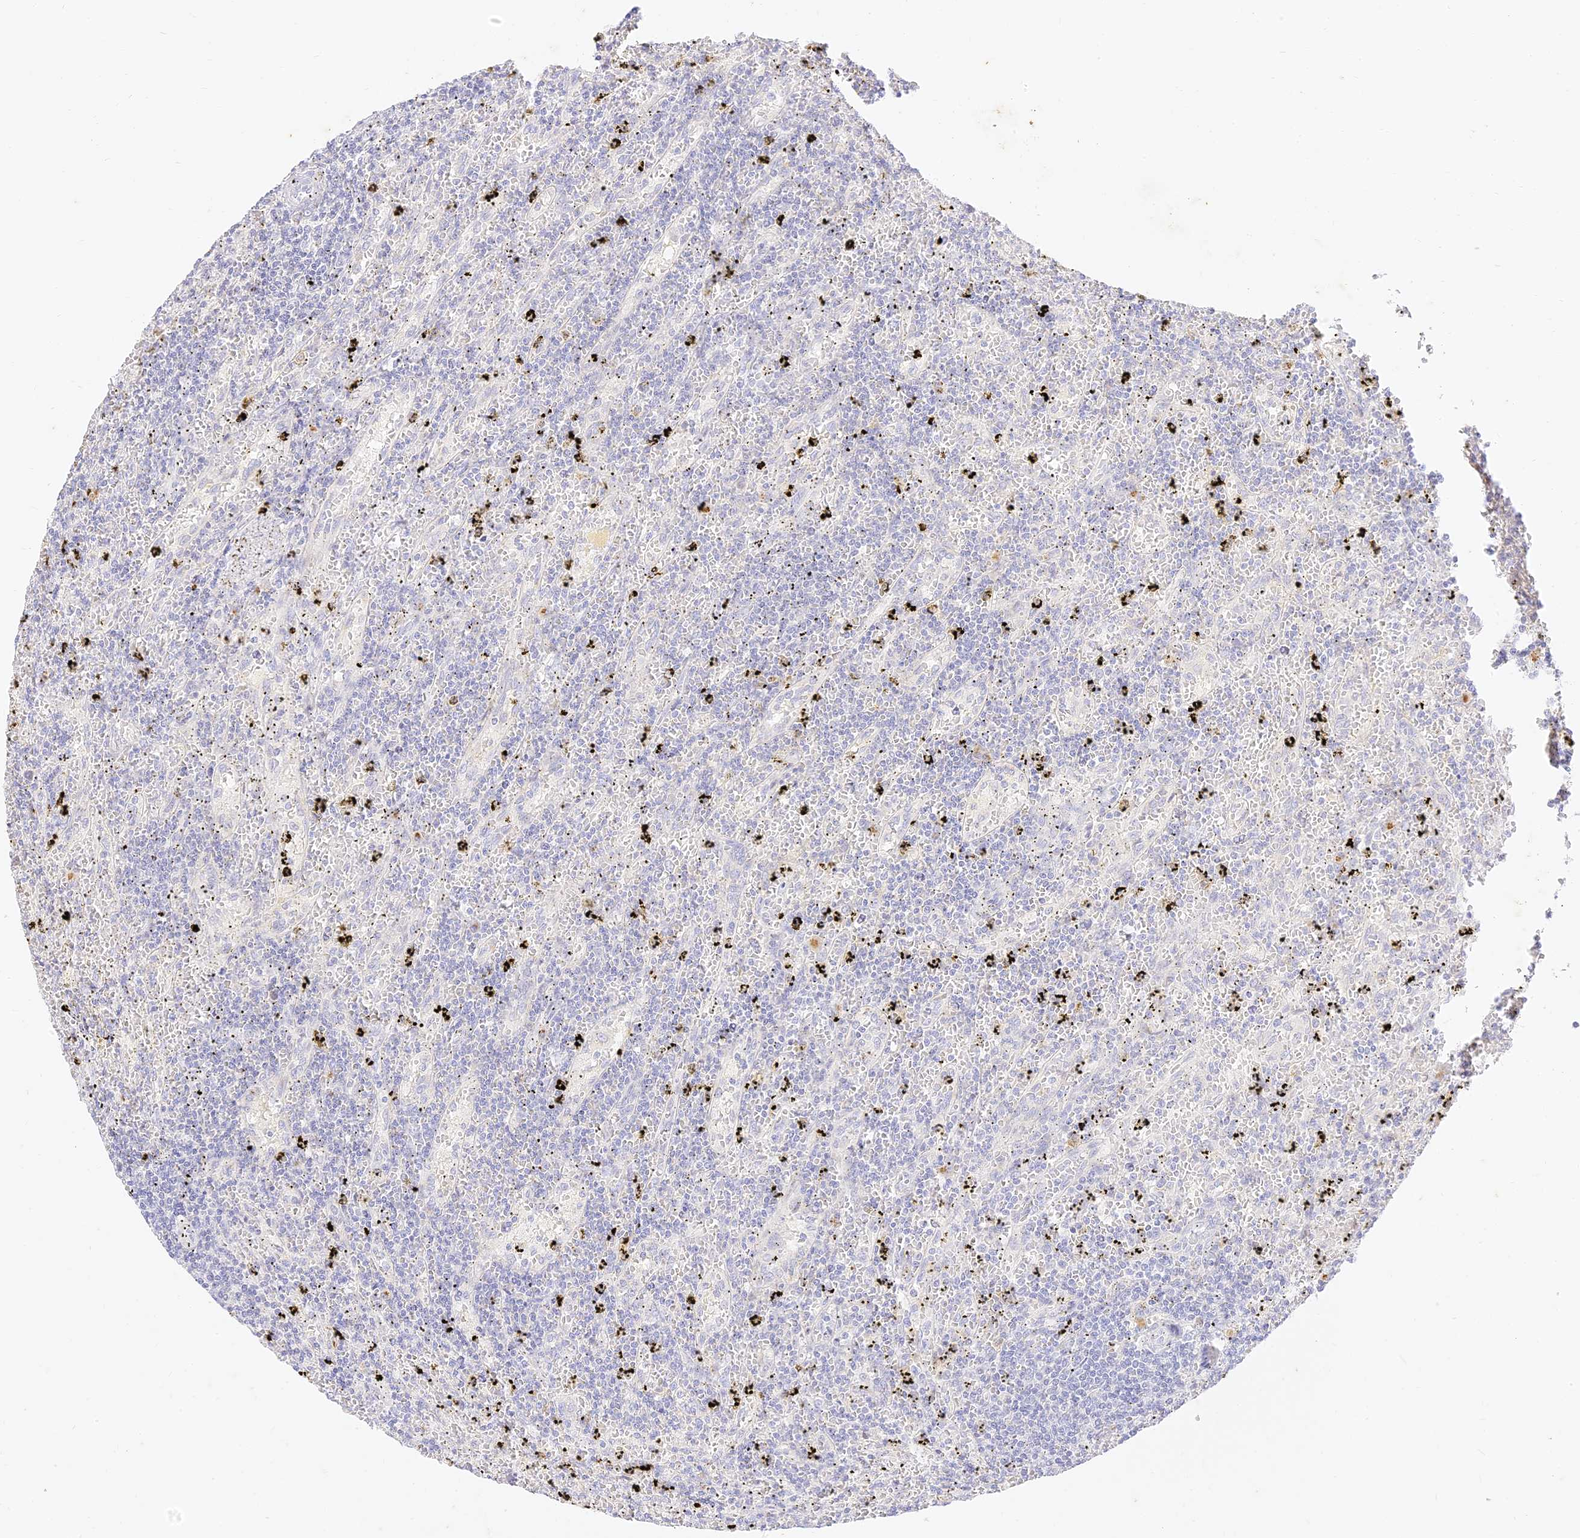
{"staining": {"intensity": "negative", "quantity": "none", "location": "none"}, "tissue": "lymphoma", "cell_type": "Tumor cells", "image_type": "cancer", "snomed": [{"axis": "morphology", "description": "Malignant lymphoma, non-Hodgkin's type, Low grade"}, {"axis": "topography", "description": "Spleen"}], "caption": "Protein analysis of malignant lymphoma, non-Hodgkin's type (low-grade) displays no significant positivity in tumor cells.", "gene": "SEC13", "patient": {"sex": "male", "age": 76}}